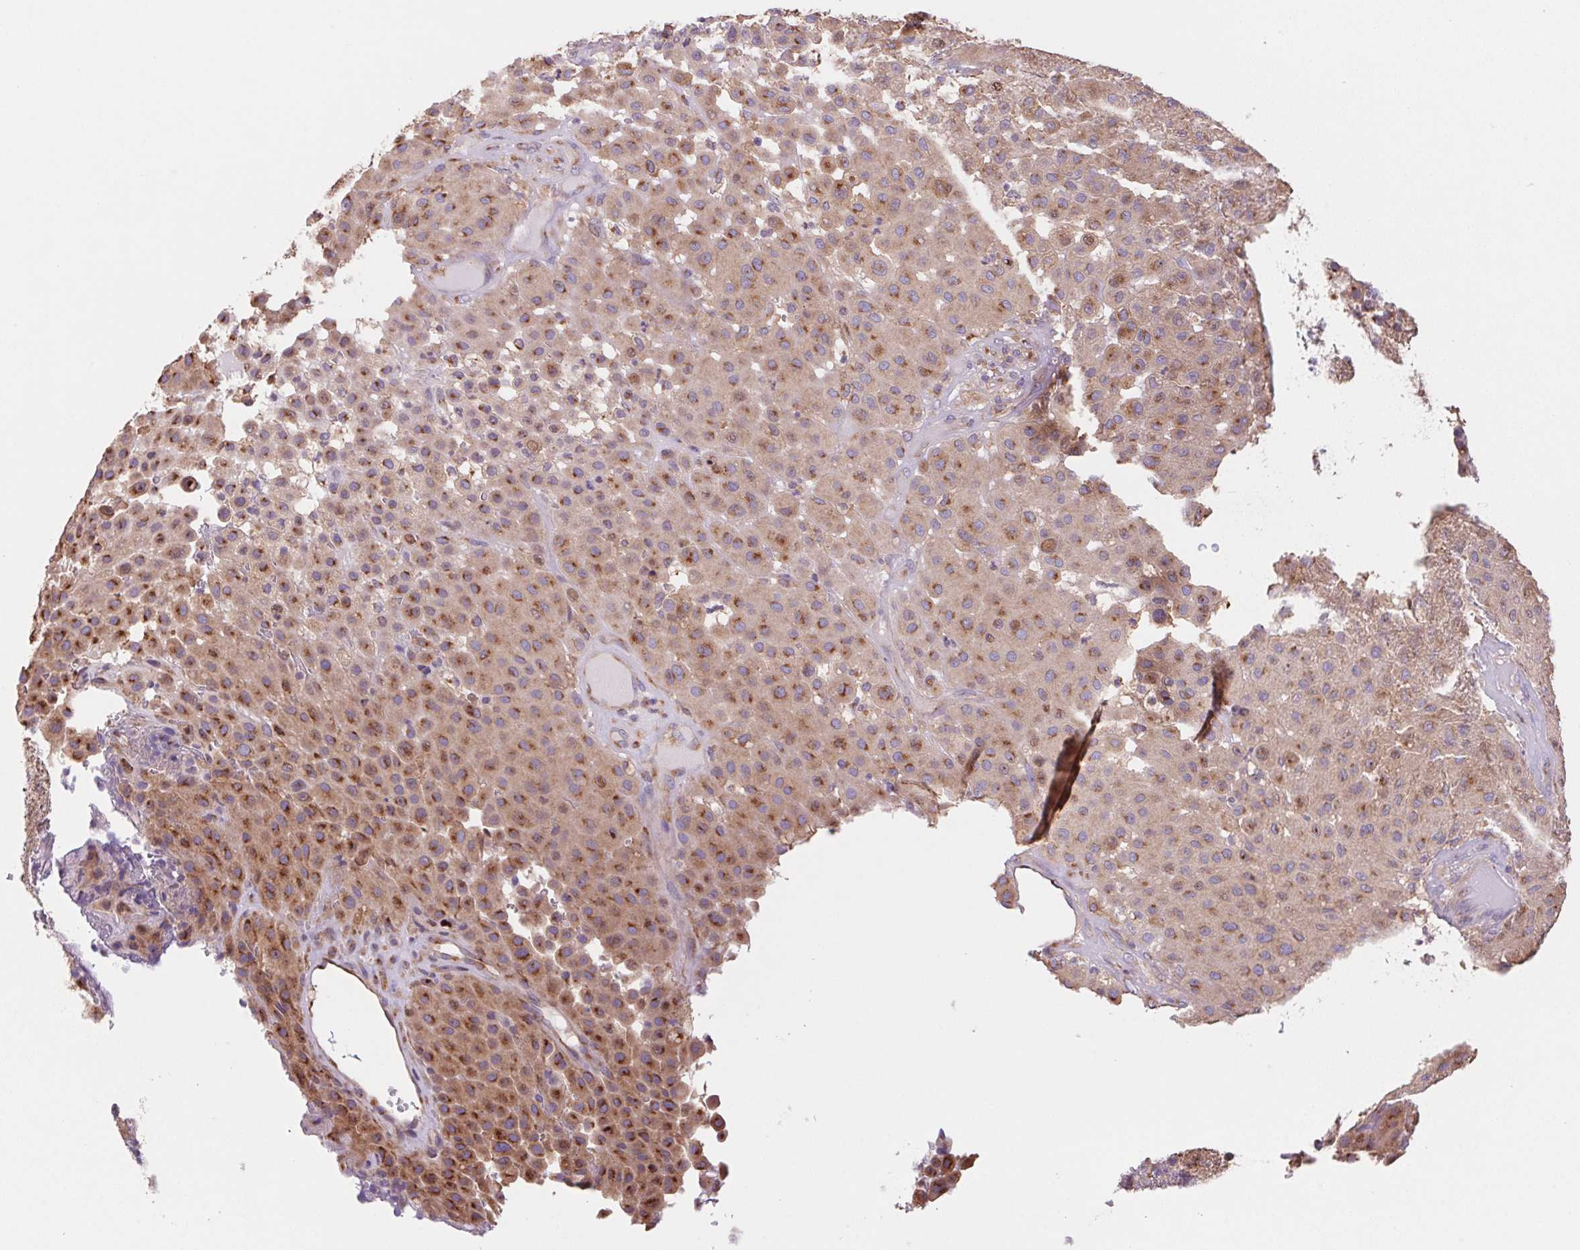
{"staining": {"intensity": "strong", "quantity": ">75%", "location": "cytoplasmic/membranous"}, "tissue": "melanoma", "cell_type": "Tumor cells", "image_type": "cancer", "snomed": [{"axis": "morphology", "description": "Malignant melanoma, Metastatic site"}, {"axis": "topography", "description": "Smooth muscle"}], "caption": "An image showing strong cytoplasmic/membranous positivity in approximately >75% of tumor cells in melanoma, as visualized by brown immunohistochemical staining.", "gene": "RAB1A", "patient": {"sex": "male", "age": 41}}